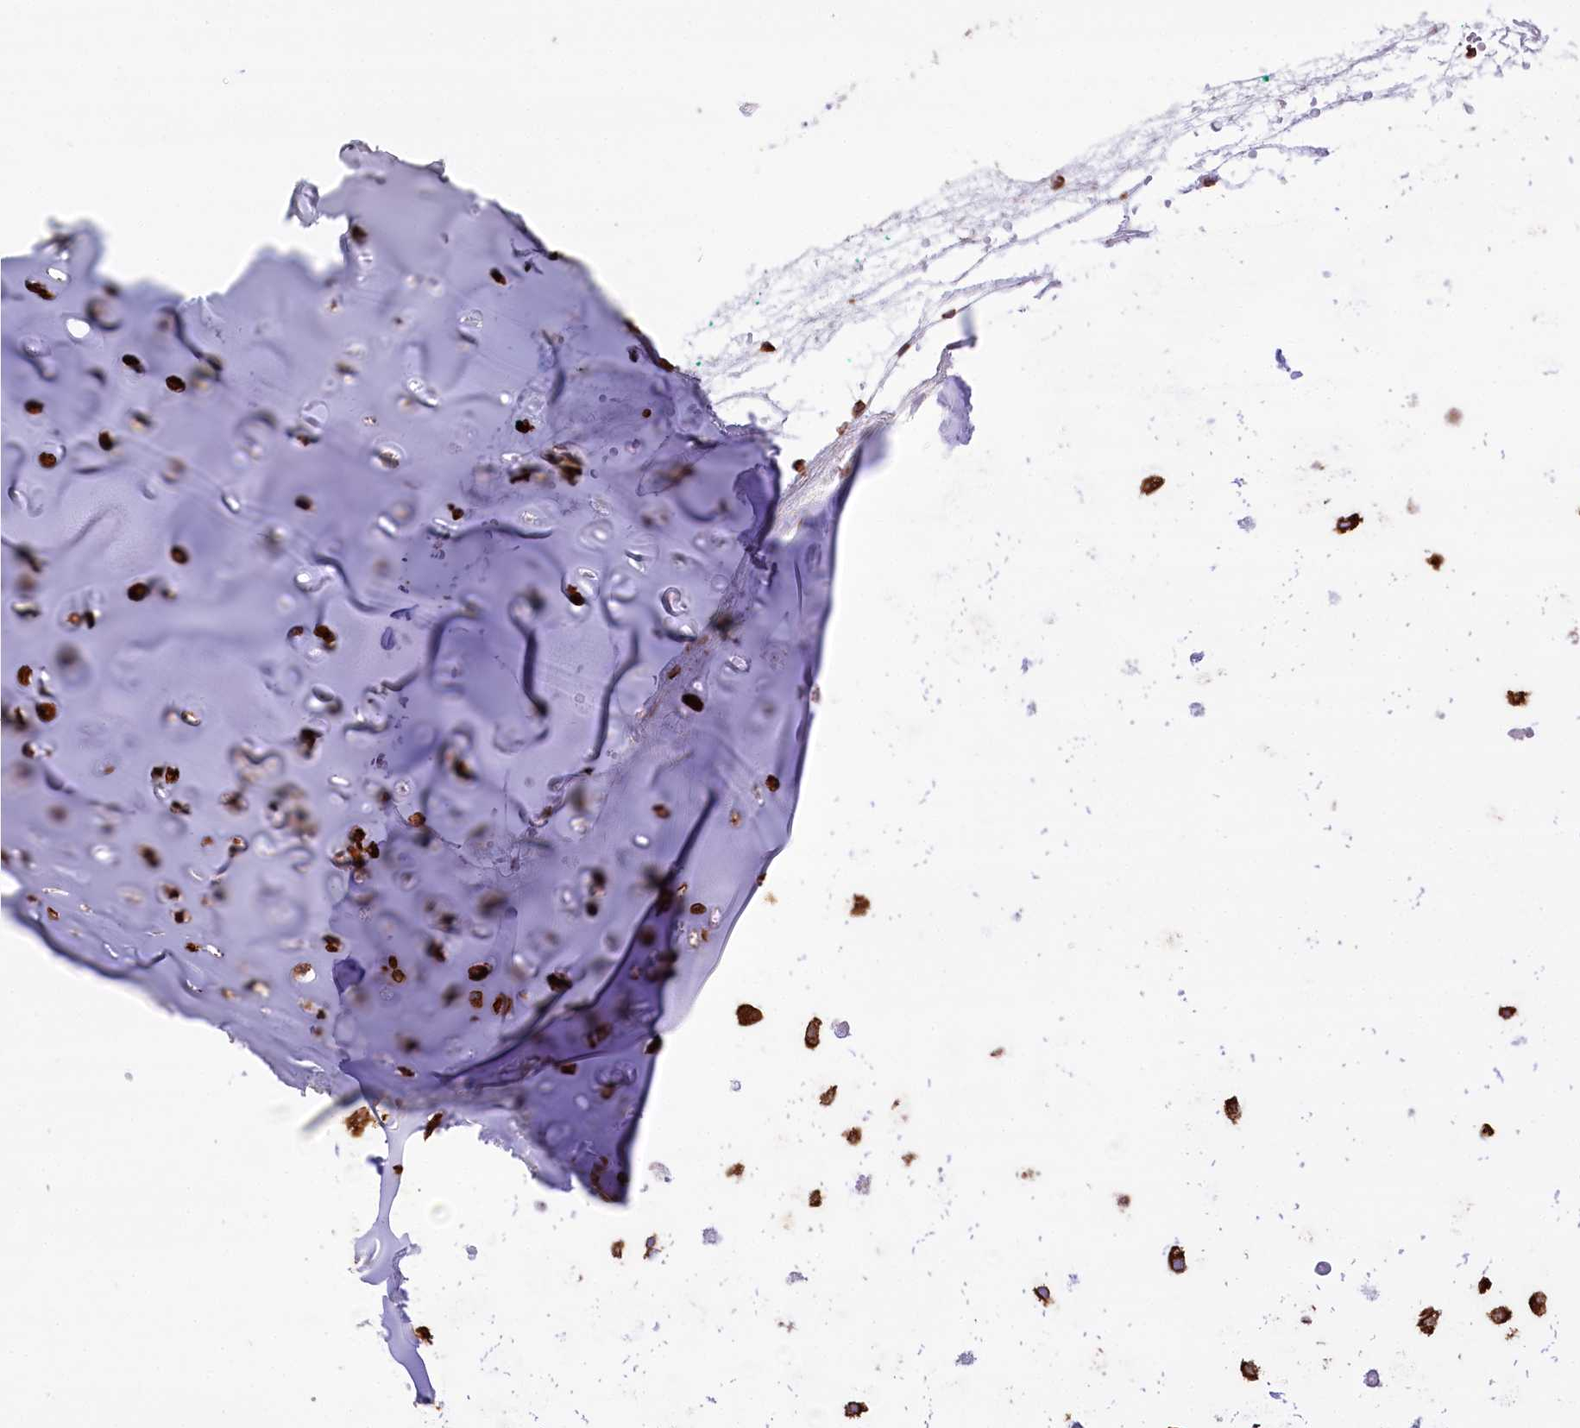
{"staining": {"intensity": "moderate", "quantity": ">75%", "location": "cytoplasmic/membranous"}, "tissue": "adipose tissue", "cell_type": "Adipocytes", "image_type": "normal", "snomed": [{"axis": "morphology", "description": "Normal tissue, NOS"}, {"axis": "morphology", "description": "Basal cell carcinoma"}, {"axis": "topography", "description": "Cartilage tissue"}, {"axis": "topography", "description": "Nasopharynx"}, {"axis": "topography", "description": "Oral tissue"}], "caption": "Moderate cytoplasmic/membranous positivity for a protein is seen in about >75% of adipocytes of unremarkable adipose tissue using immunohistochemistry (IHC).", "gene": "TTC1", "patient": {"sex": "female", "age": 77}}